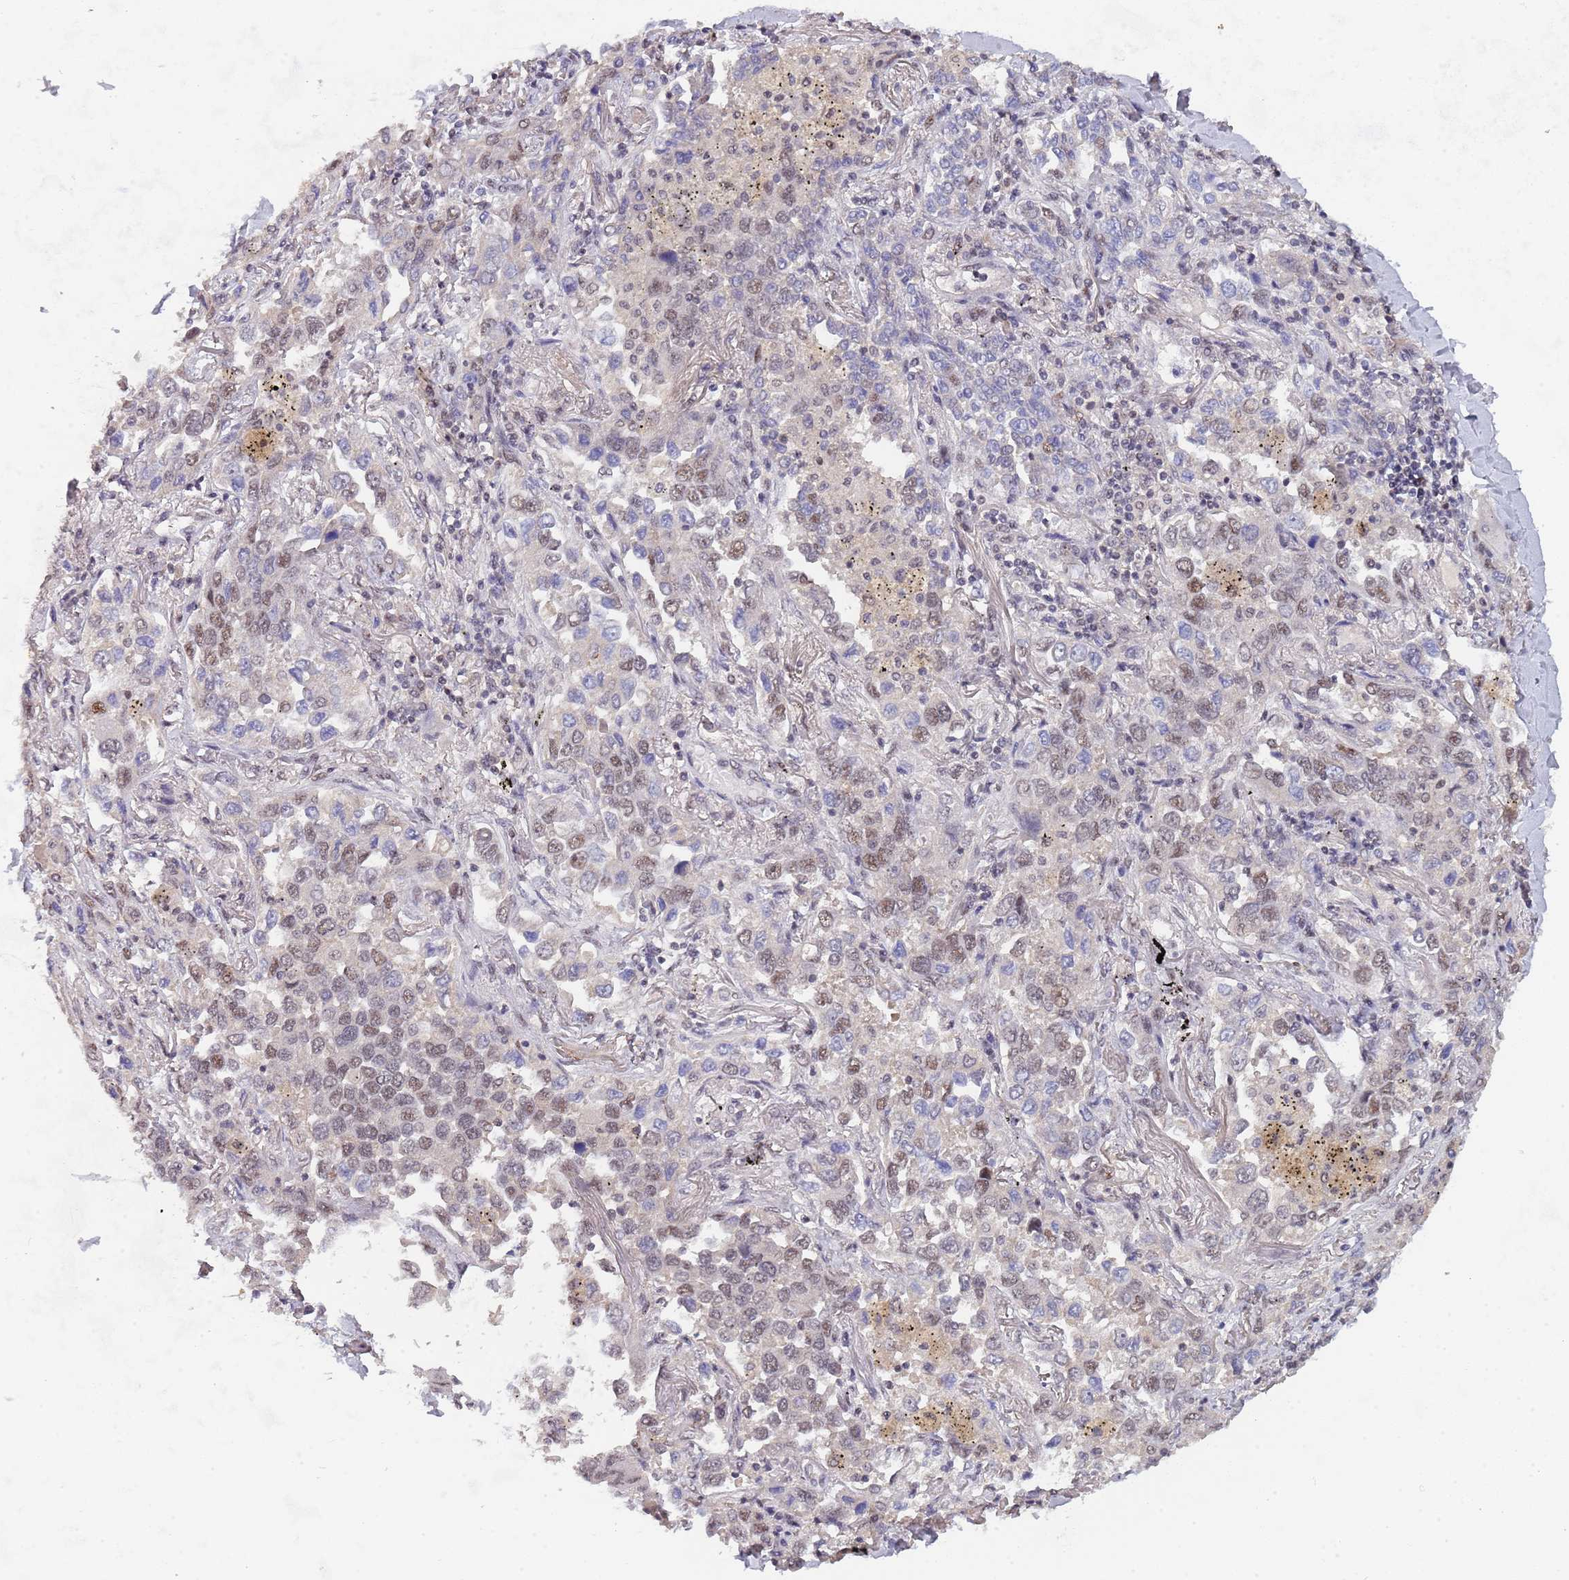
{"staining": {"intensity": "moderate", "quantity": "<25%", "location": "nuclear"}, "tissue": "lung cancer", "cell_type": "Tumor cells", "image_type": "cancer", "snomed": [{"axis": "morphology", "description": "Adenocarcinoma, NOS"}, {"axis": "topography", "description": "Lung"}], "caption": "Protein expression analysis of lung cancer (adenocarcinoma) reveals moderate nuclear positivity in approximately <25% of tumor cells.", "gene": "CIZ1", "patient": {"sex": "male", "age": 67}}